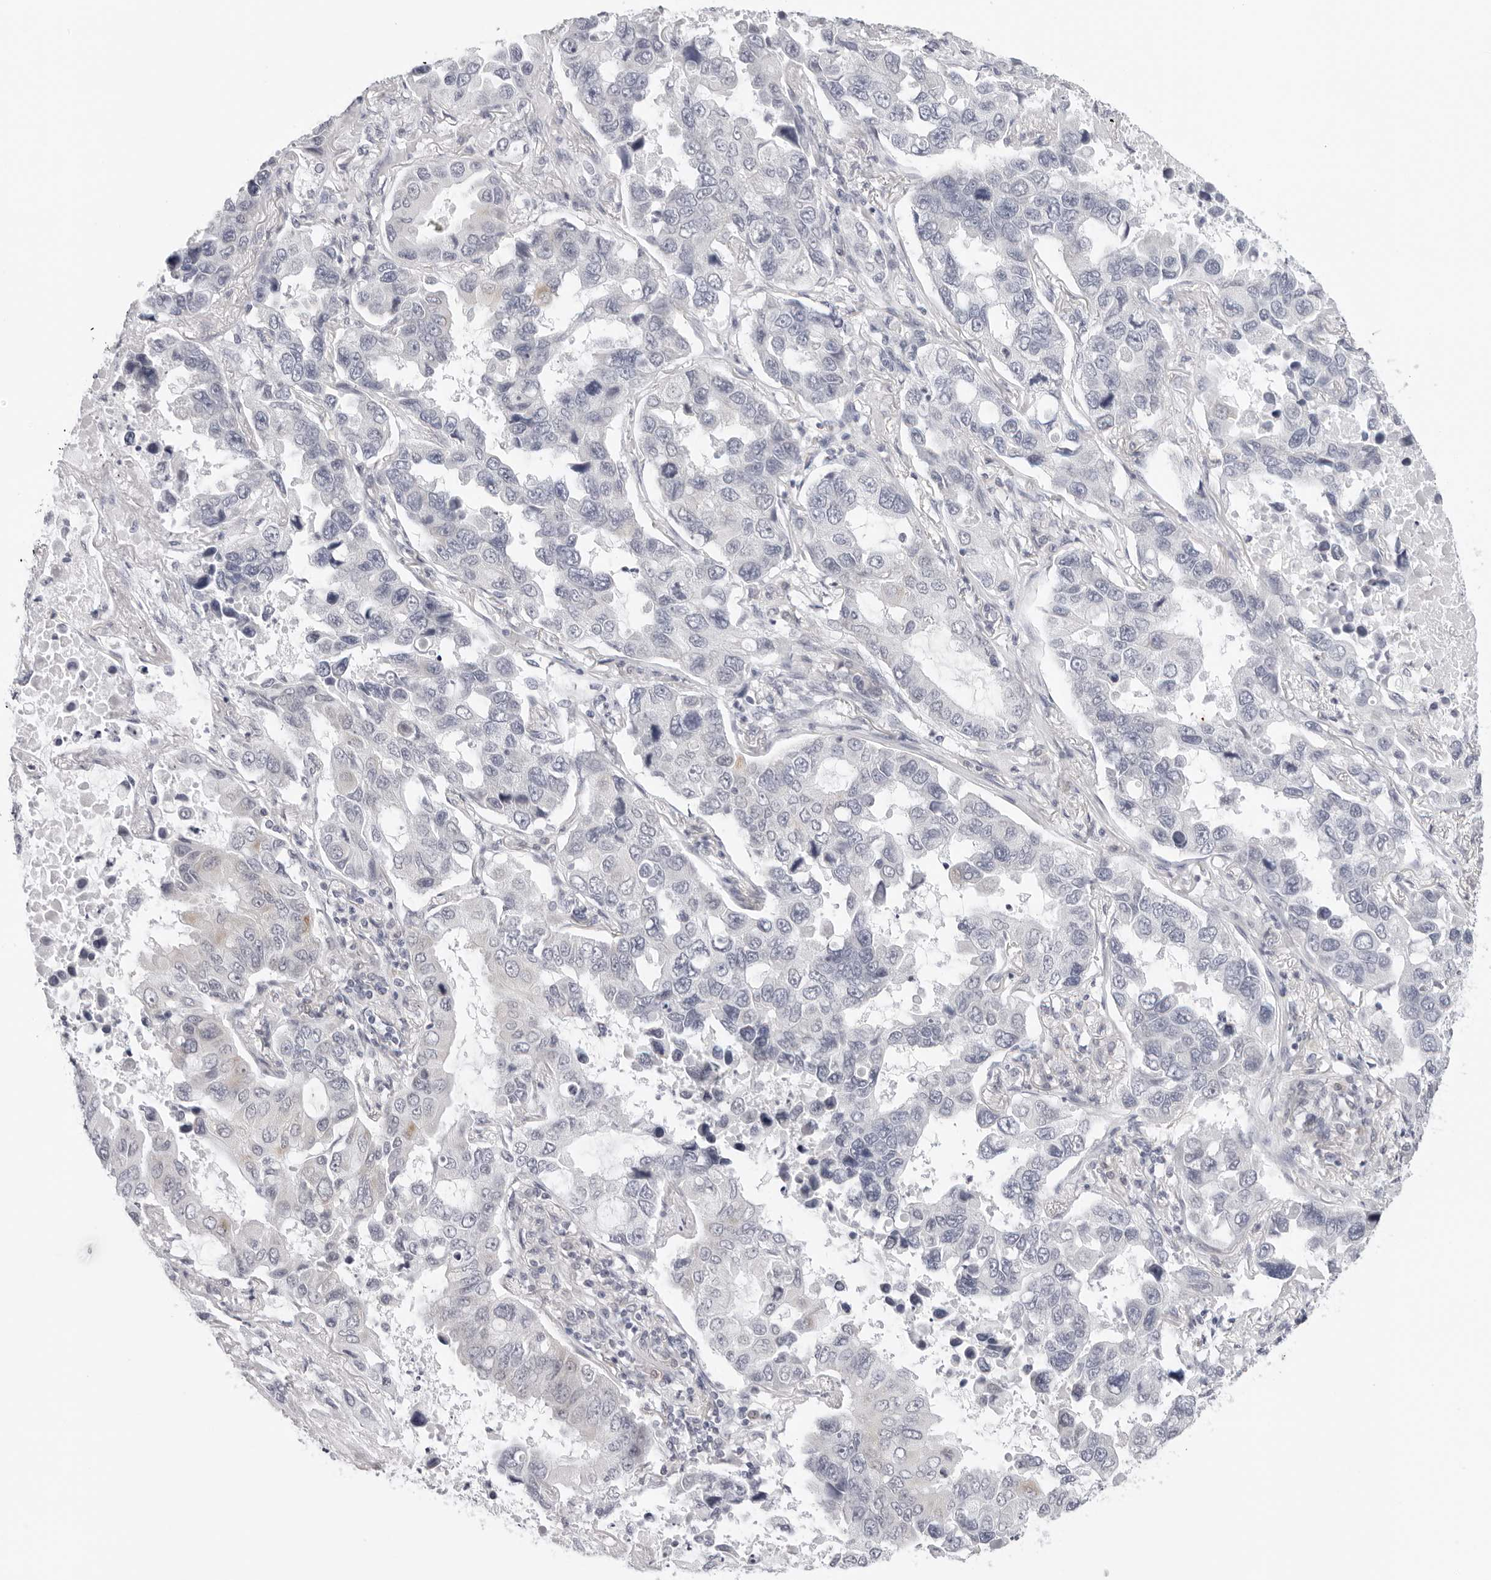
{"staining": {"intensity": "negative", "quantity": "none", "location": "none"}, "tissue": "lung cancer", "cell_type": "Tumor cells", "image_type": "cancer", "snomed": [{"axis": "morphology", "description": "Adenocarcinoma, NOS"}, {"axis": "topography", "description": "Lung"}], "caption": "Lung cancer (adenocarcinoma) was stained to show a protein in brown. There is no significant expression in tumor cells.", "gene": "EDN2", "patient": {"sex": "male", "age": 64}}